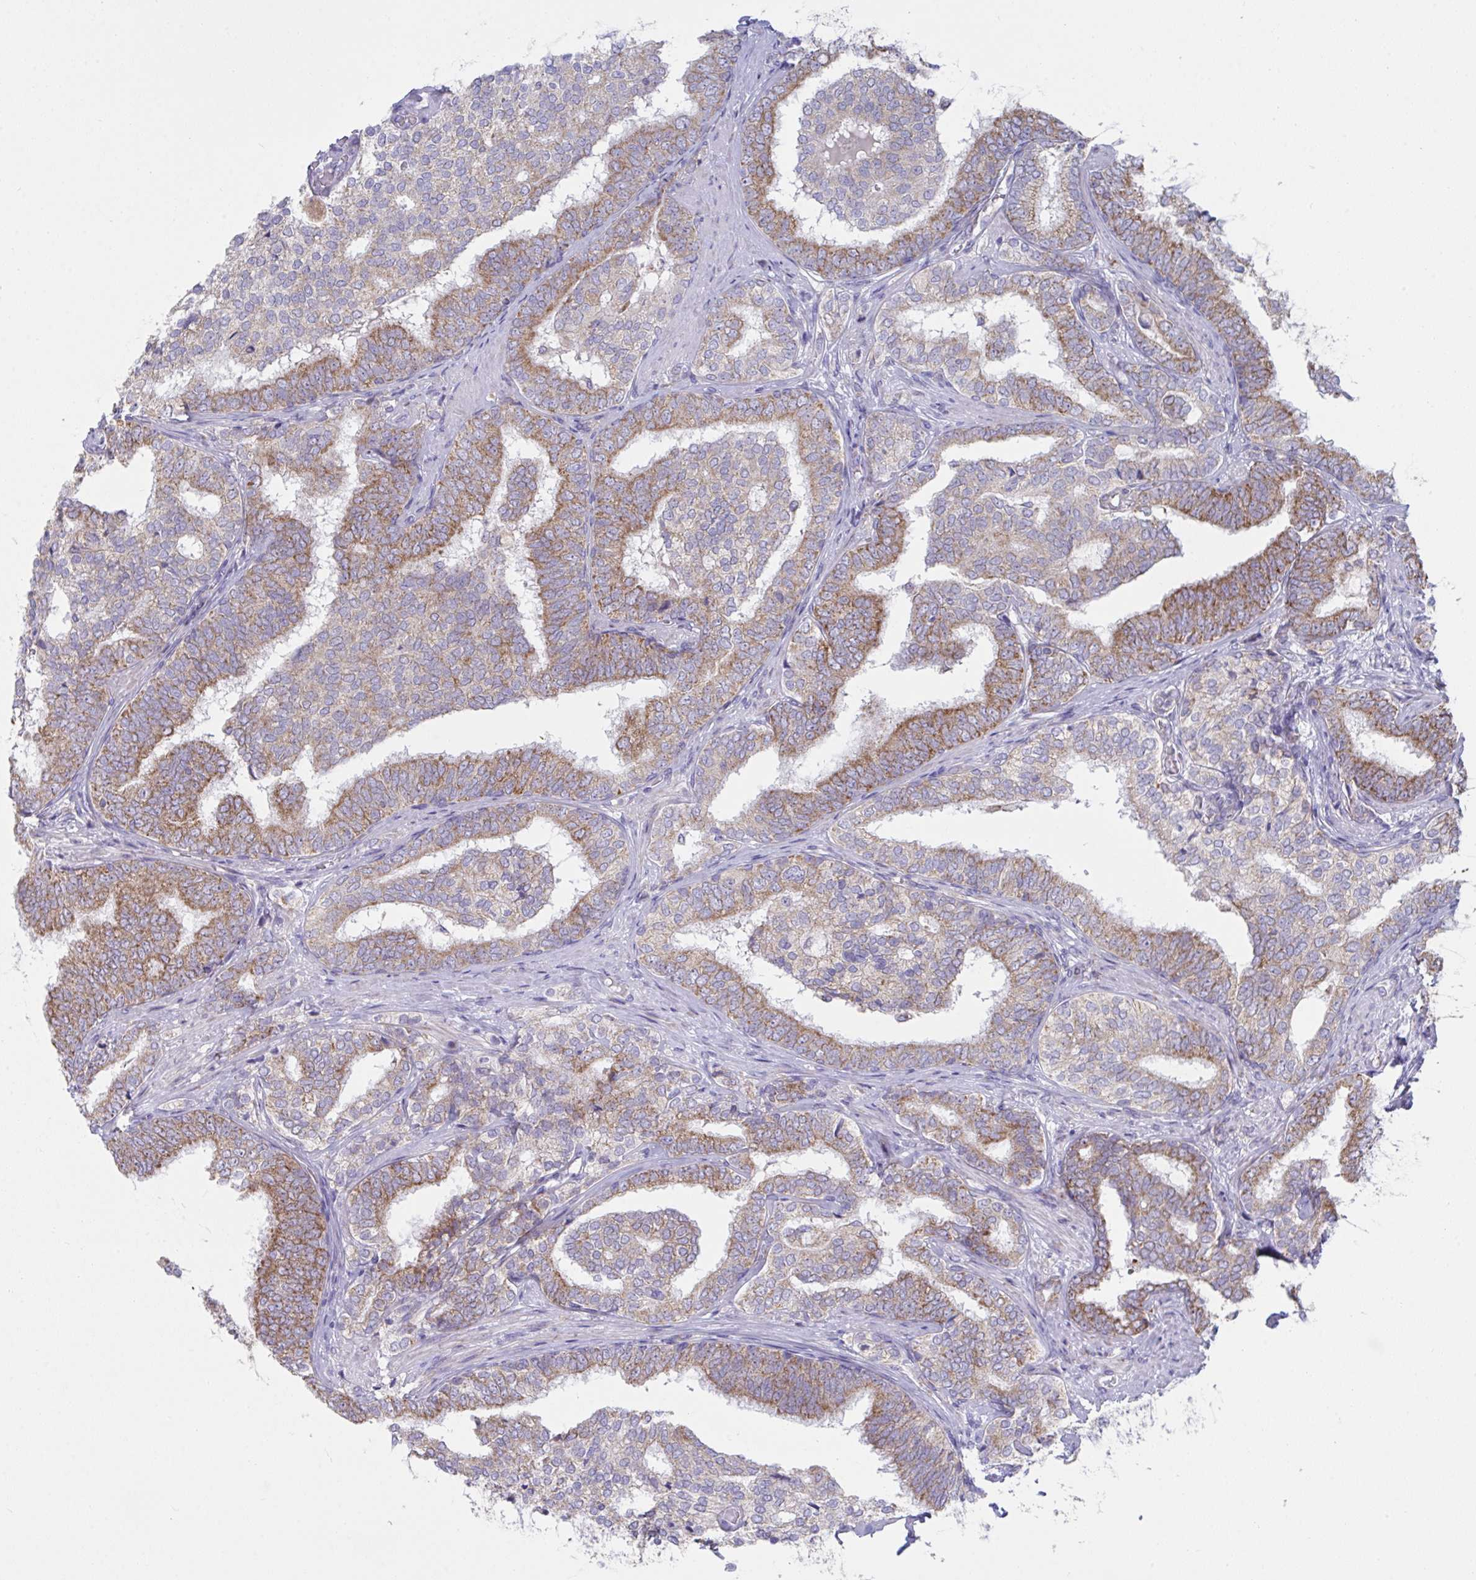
{"staining": {"intensity": "moderate", "quantity": ">75%", "location": "cytoplasmic/membranous"}, "tissue": "prostate cancer", "cell_type": "Tumor cells", "image_type": "cancer", "snomed": [{"axis": "morphology", "description": "Adenocarcinoma, High grade"}, {"axis": "topography", "description": "Prostate"}], "caption": "Tumor cells reveal medium levels of moderate cytoplasmic/membranous positivity in approximately >75% of cells in prostate high-grade adenocarcinoma. The staining is performed using DAB brown chromogen to label protein expression. The nuclei are counter-stained blue using hematoxylin.", "gene": "NDUFA7", "patient": {"sex": "male", "age": 72}}